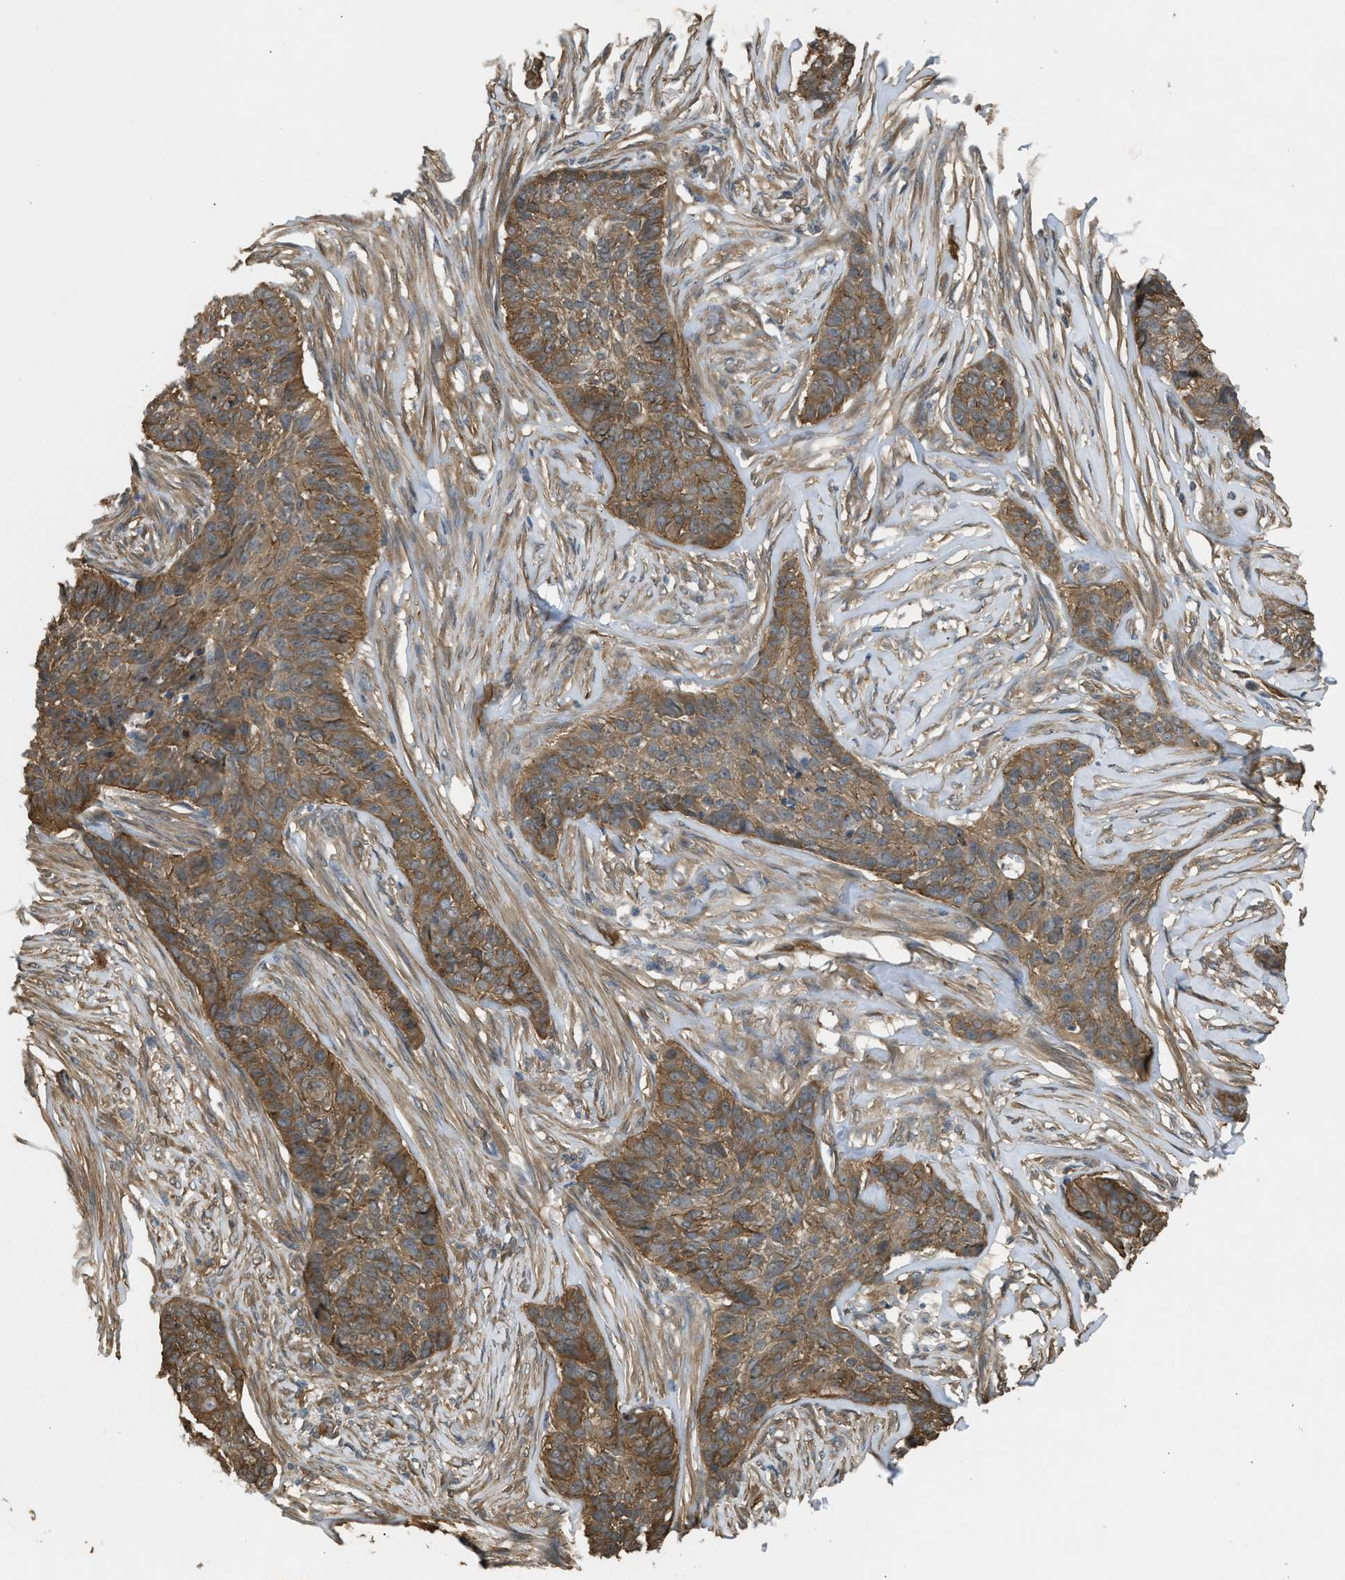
{"staining": {"intensity": "moderate", "quantity": ">75%", "location": "cytoplasmic/membranous"}, "tissue": "skin cancer", "cell_type": "Tumor cells", "image_type": "cancer", "snomed": [{"axis": "morphology", "description": "Basal cell carcinoma"}, {"axis": "topography", "description": "Skin"}], "caption": "Immunohistochemistry image of neoplastic tissue: skin cancer (basal cell carcinoma) stained using immunohistochemistry exhibits medium levels of moderate protein expression localized specifically in the cytoplasmic/membranous of tumor cells, appearing as a cytoplasmic/membranous brown color.", "gene": "BAG3", "patient": {"sex": "male", "age": 85}}